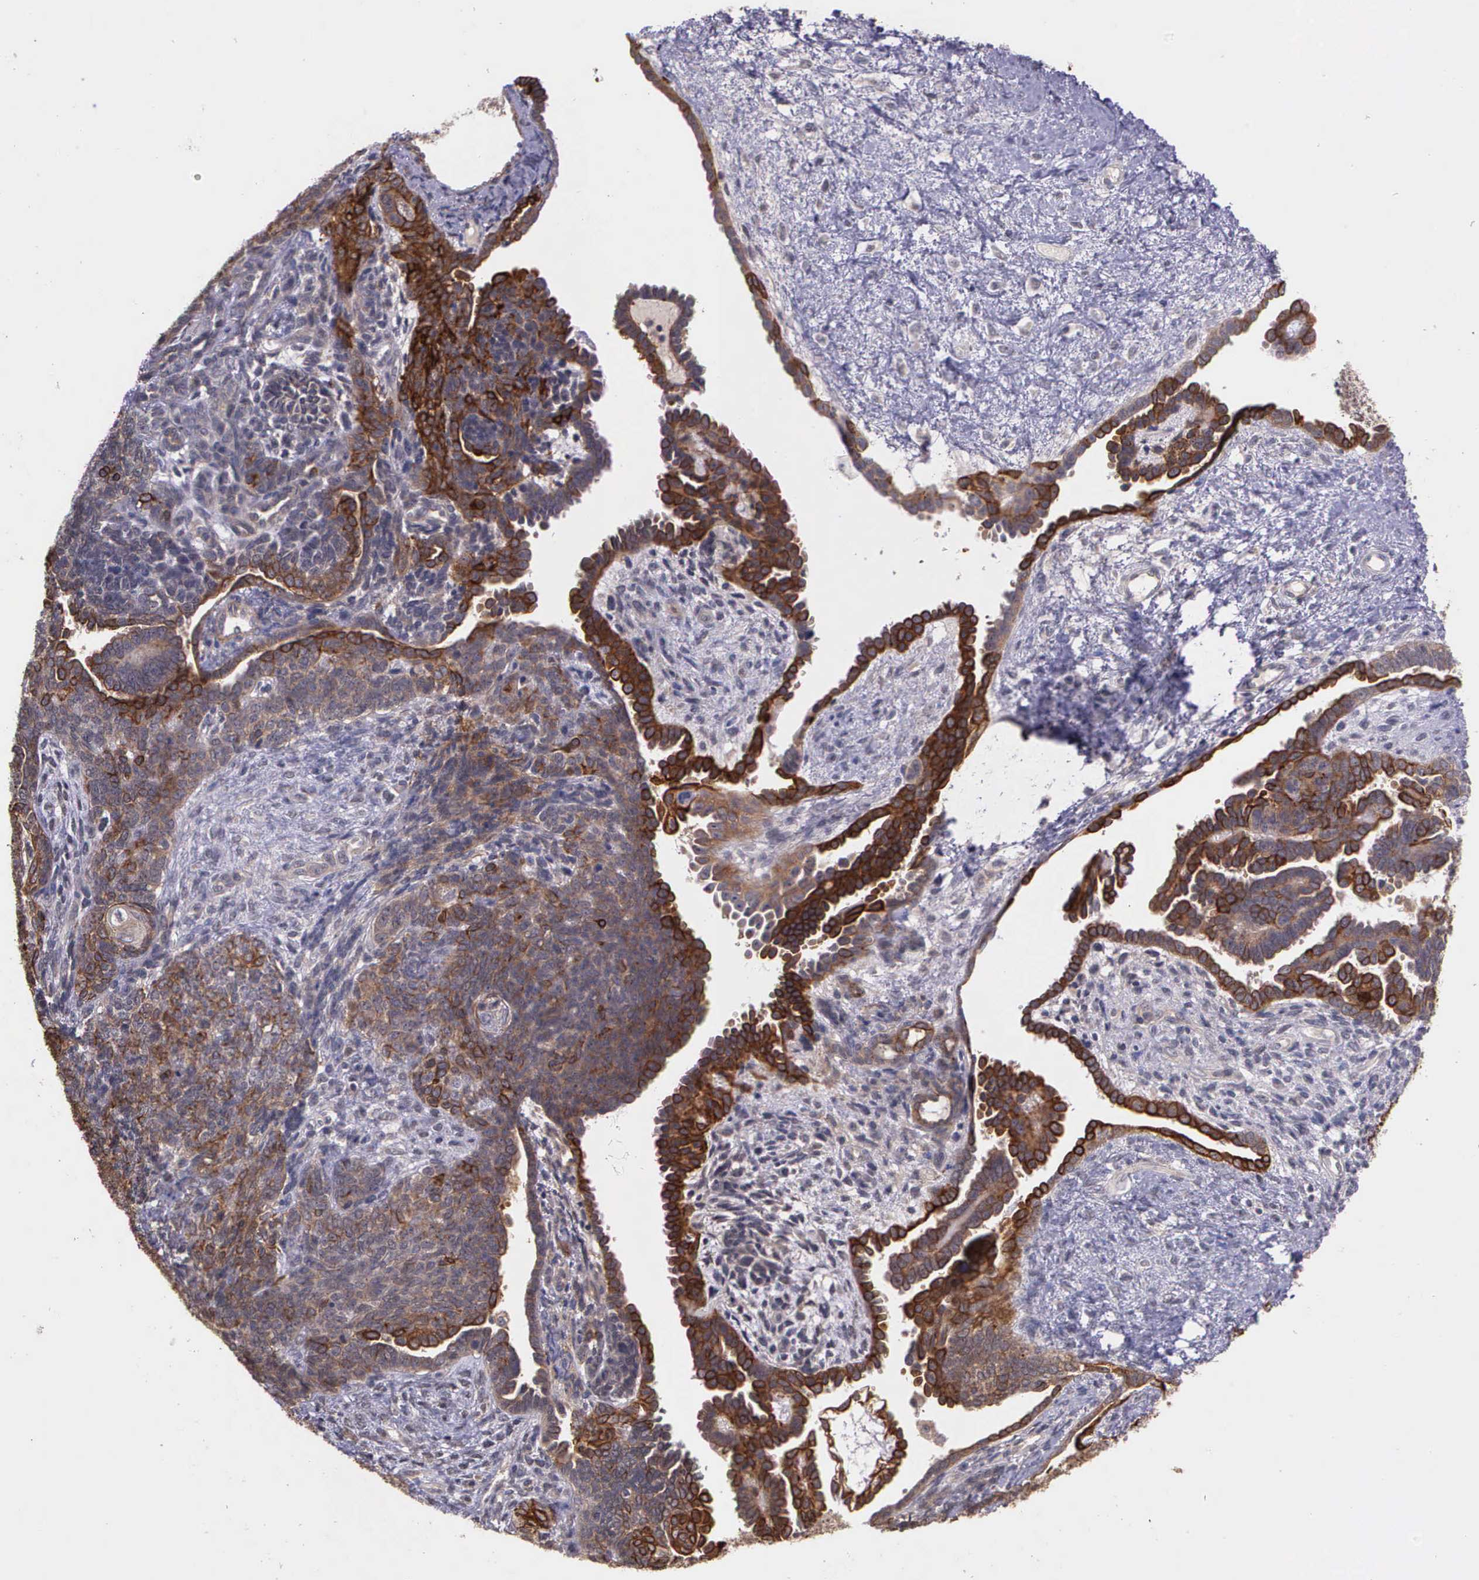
{"staining": {"intensity": "strong", "quantity": ">75%", "location": "cytoplasmic/membranous"}, "tissue": "endometrial cancer", "cell_type": "Tumor cells", "image_type": "cancer", "snomed": [{"axis": "morphology", "description": "Neoplasm, malignant, NOS"}, {"axis": "topography", "description": "Endometrium"}], "caption": "Protein expression by IHC displays strong cytoplasmic/membranous positivity in approximately >75% of tumor cells in endometrial cancer (malignant neoplasm). (DAB (3,3'-diaminobenzidine) IHC, brown staining for protein, blue staining for nuclei).", "gene": "PRICKLE3", "patient": {"sex": "female", "age": 74}}